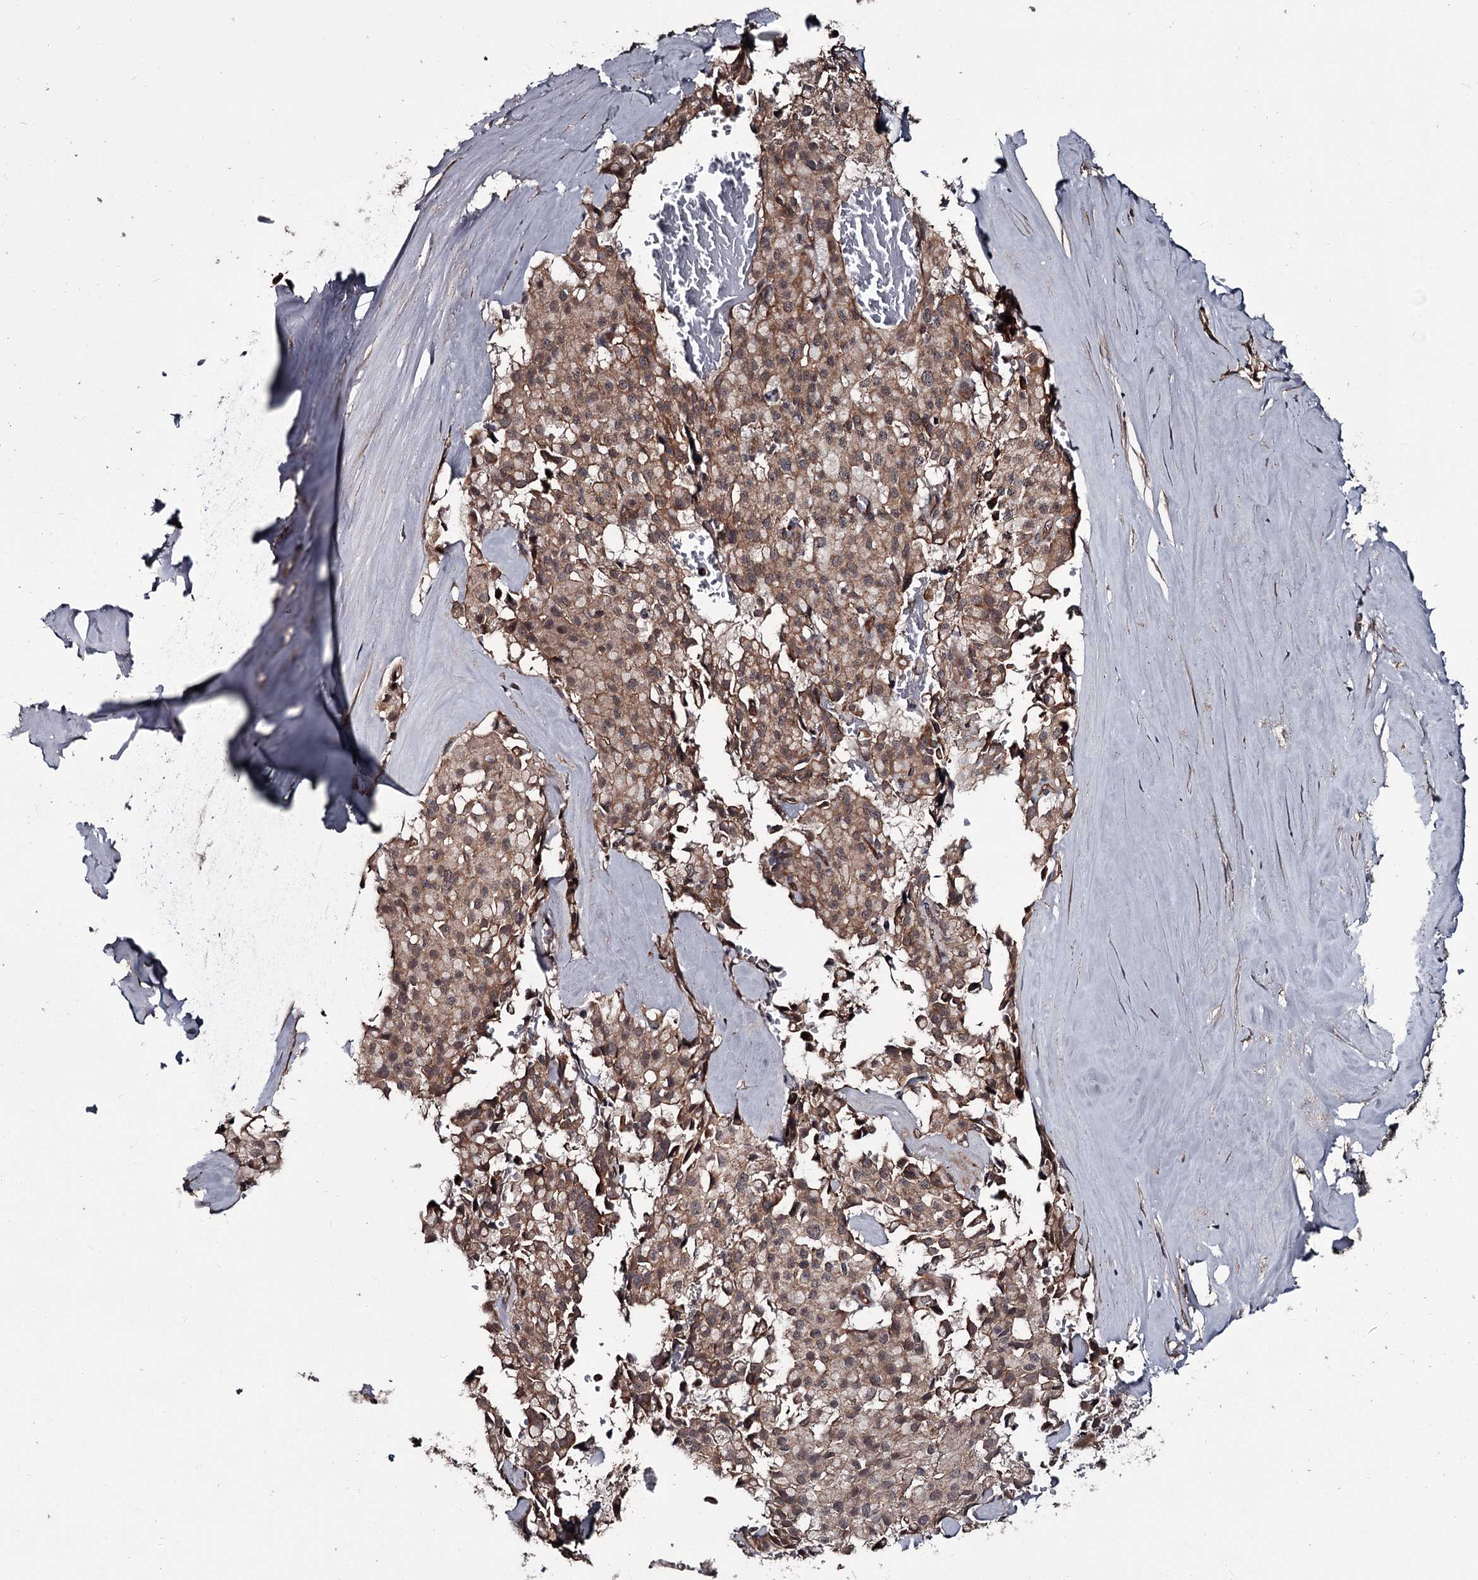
{"staining": {"intensity": "moderate", "quantity": ">75%", "location": "cytoplasmic/membranous"}, "tissue": "pancreatic cancer", "cell_type": "Tumor cells", "image_type": "cancer", "snomed": [{"axis": "morphology", "description": "Adenocarcinoma, NOS"}, {"axis": "topography", "description": "Pancreas"}], "caption": "Pancreatic adenocarcinoma tissue exhibits moderate cytoplasmic/membranous expression in about >75% of tumor cells, visualized by immunohistochemistry. The protein is stained brown, and the nuclei are stained in blue (DAB (3,3'-diaminobenzidine) IHC with brightfield microscopy, high magnification).", "gene": "CDC42EP2", "patient": {"sex": "male", "age": 65}}